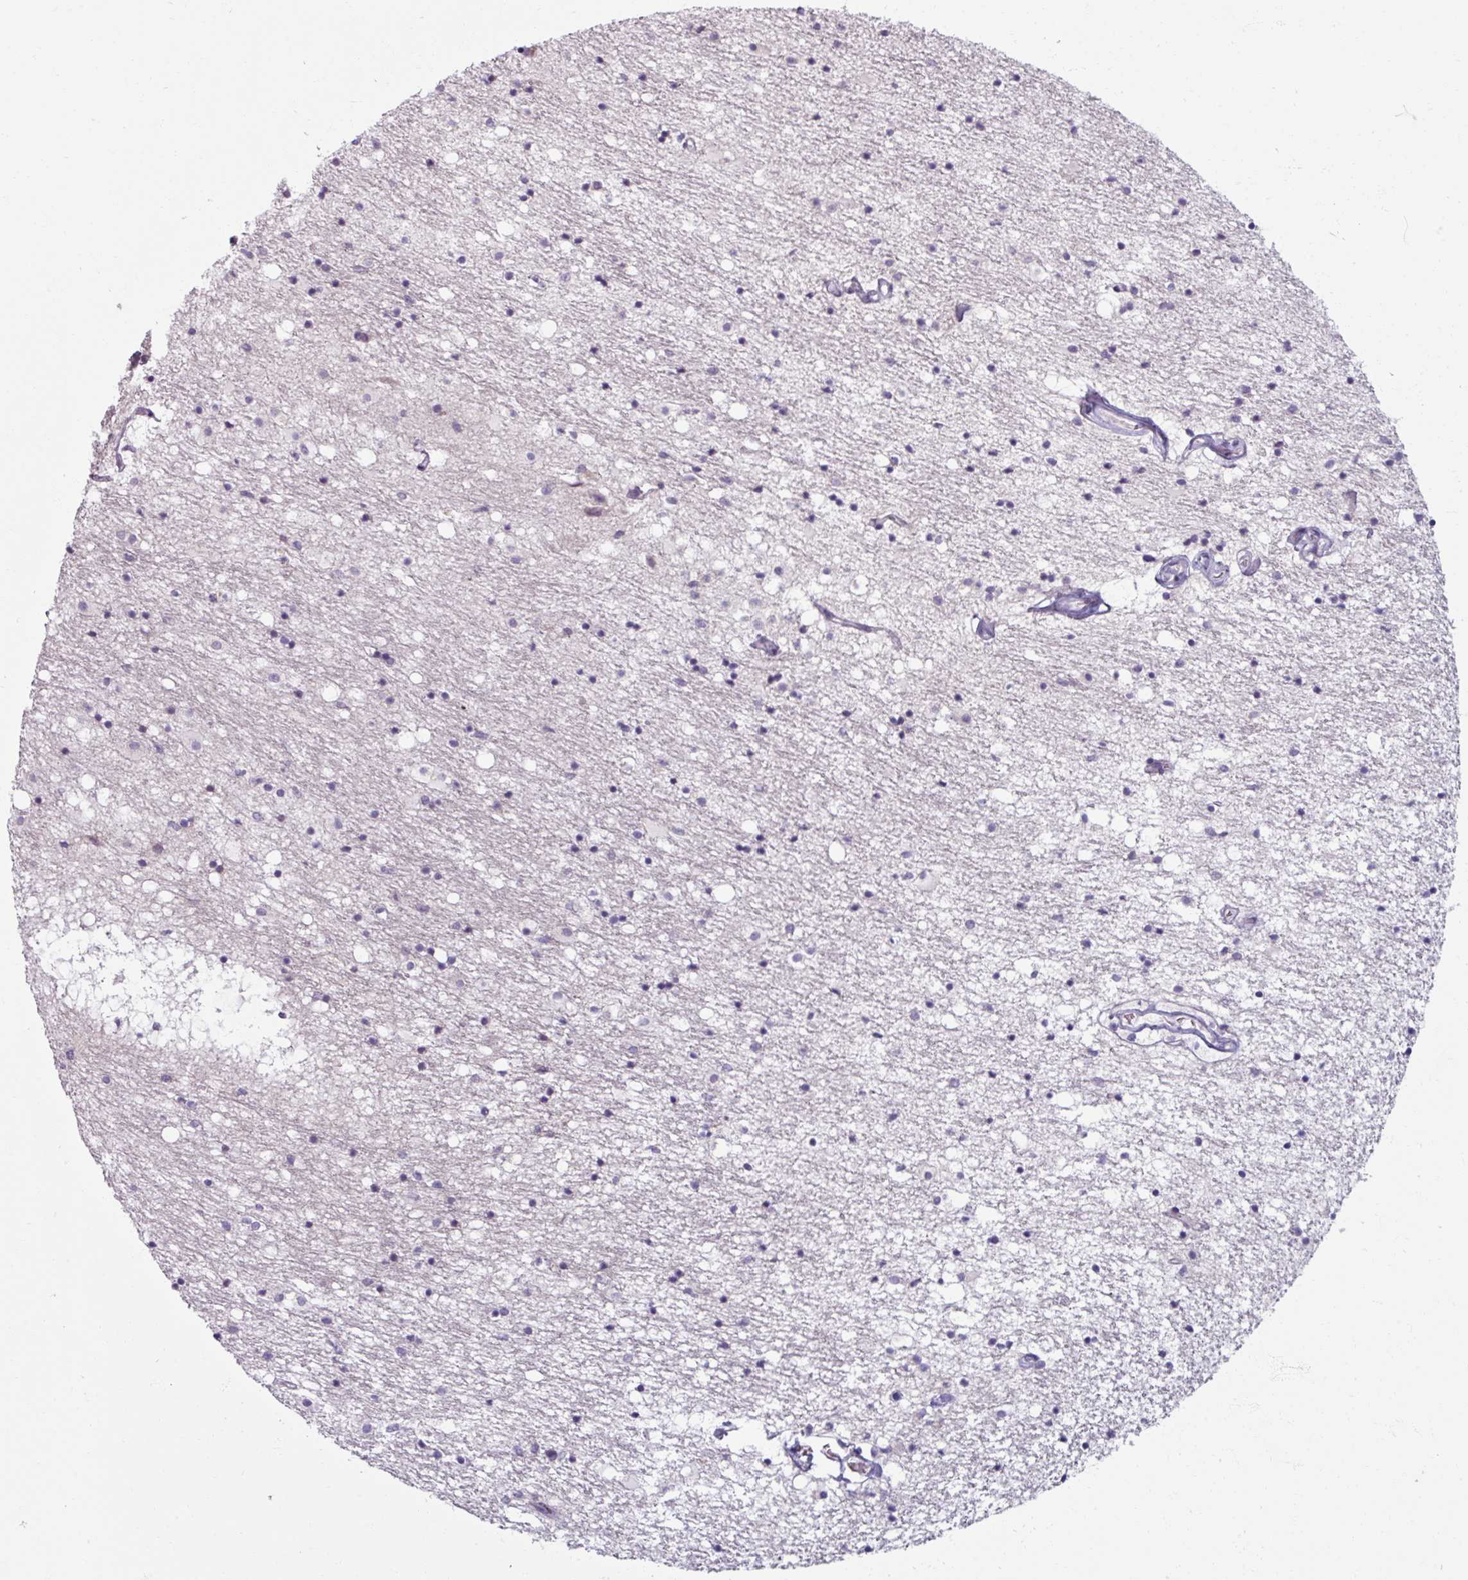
{"staining": {"intensity": "negative", "quantity": "none", "location": "none"}, "tissue": "caudate", "cell_type": "Glial cells", "image_type": "normal", "snomed": [{"axis": "morphology", "description": "Normal tissue, NOS"}, {"axis": "topography", "description": "Lateral ventricle wall"}], "caption": "Immunohistochemical staining of benign caudate reveals no significant staining in glial cells.", "gene": "SMIM11", "patient": {"sex": "male", "age": 58}}